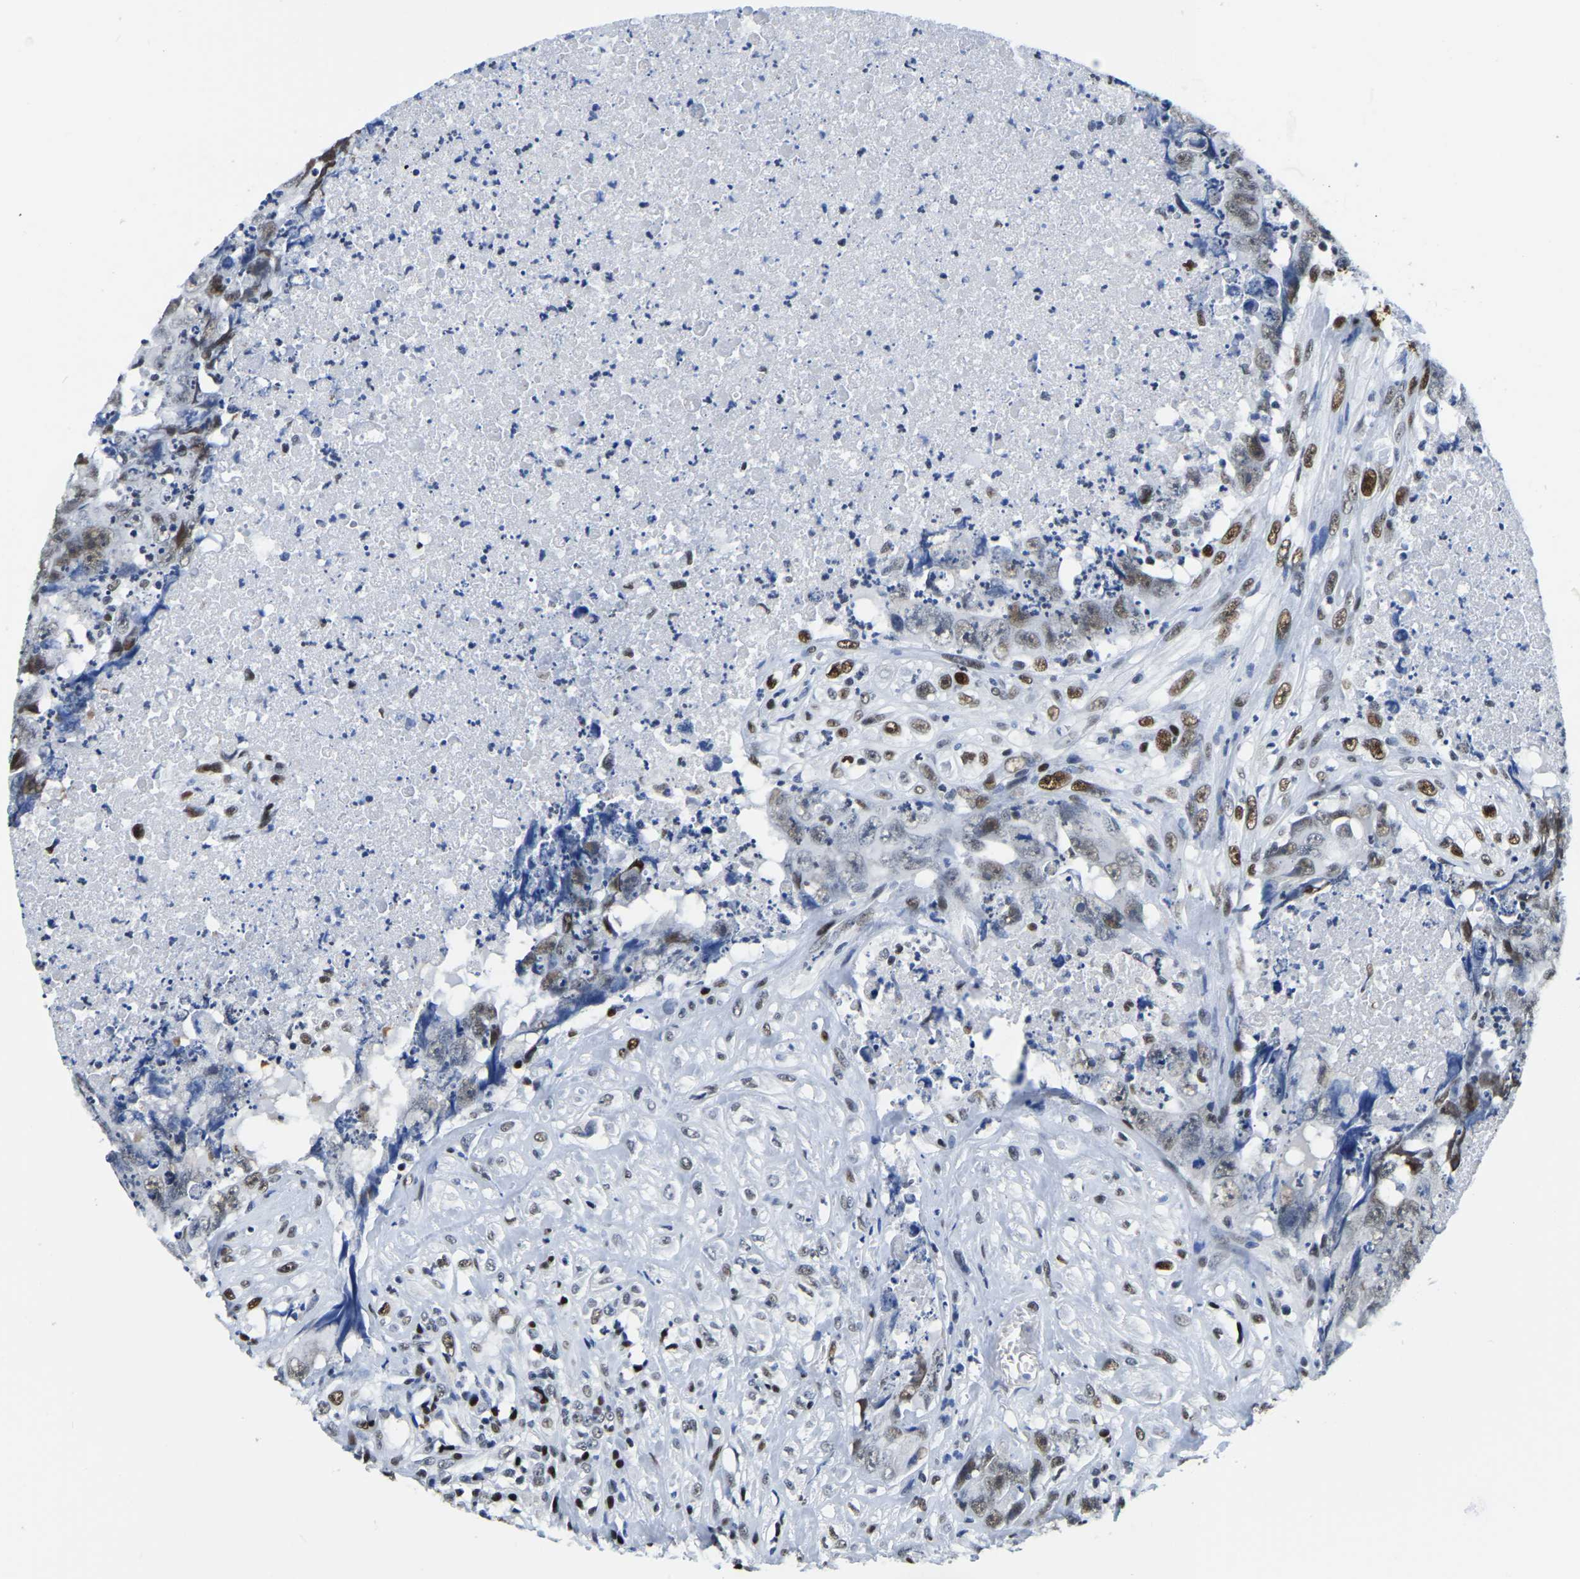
{"staining": {"intensity": "moderate", "quantity": "<25%", "location": "nuclear"}, "tissue": "testis cancer", "cell_type": "Tumor cells", "image_type": "cancer", "snomed": [{"axis": "morphology", "description": "Carcinoma, Embryonal, NOS"}, {"axis": "topography", "description": "Testis"}], "caption": "Testis cancer was stained to show a protein in brown. There is low levels of moderate nuclear staining in approximately <25% of tumor cells. Ihc stains the protein in brown and the nuclei are stained blue.", "gene": "UBA1", "patient": {"sex": "male", "age": 32}}